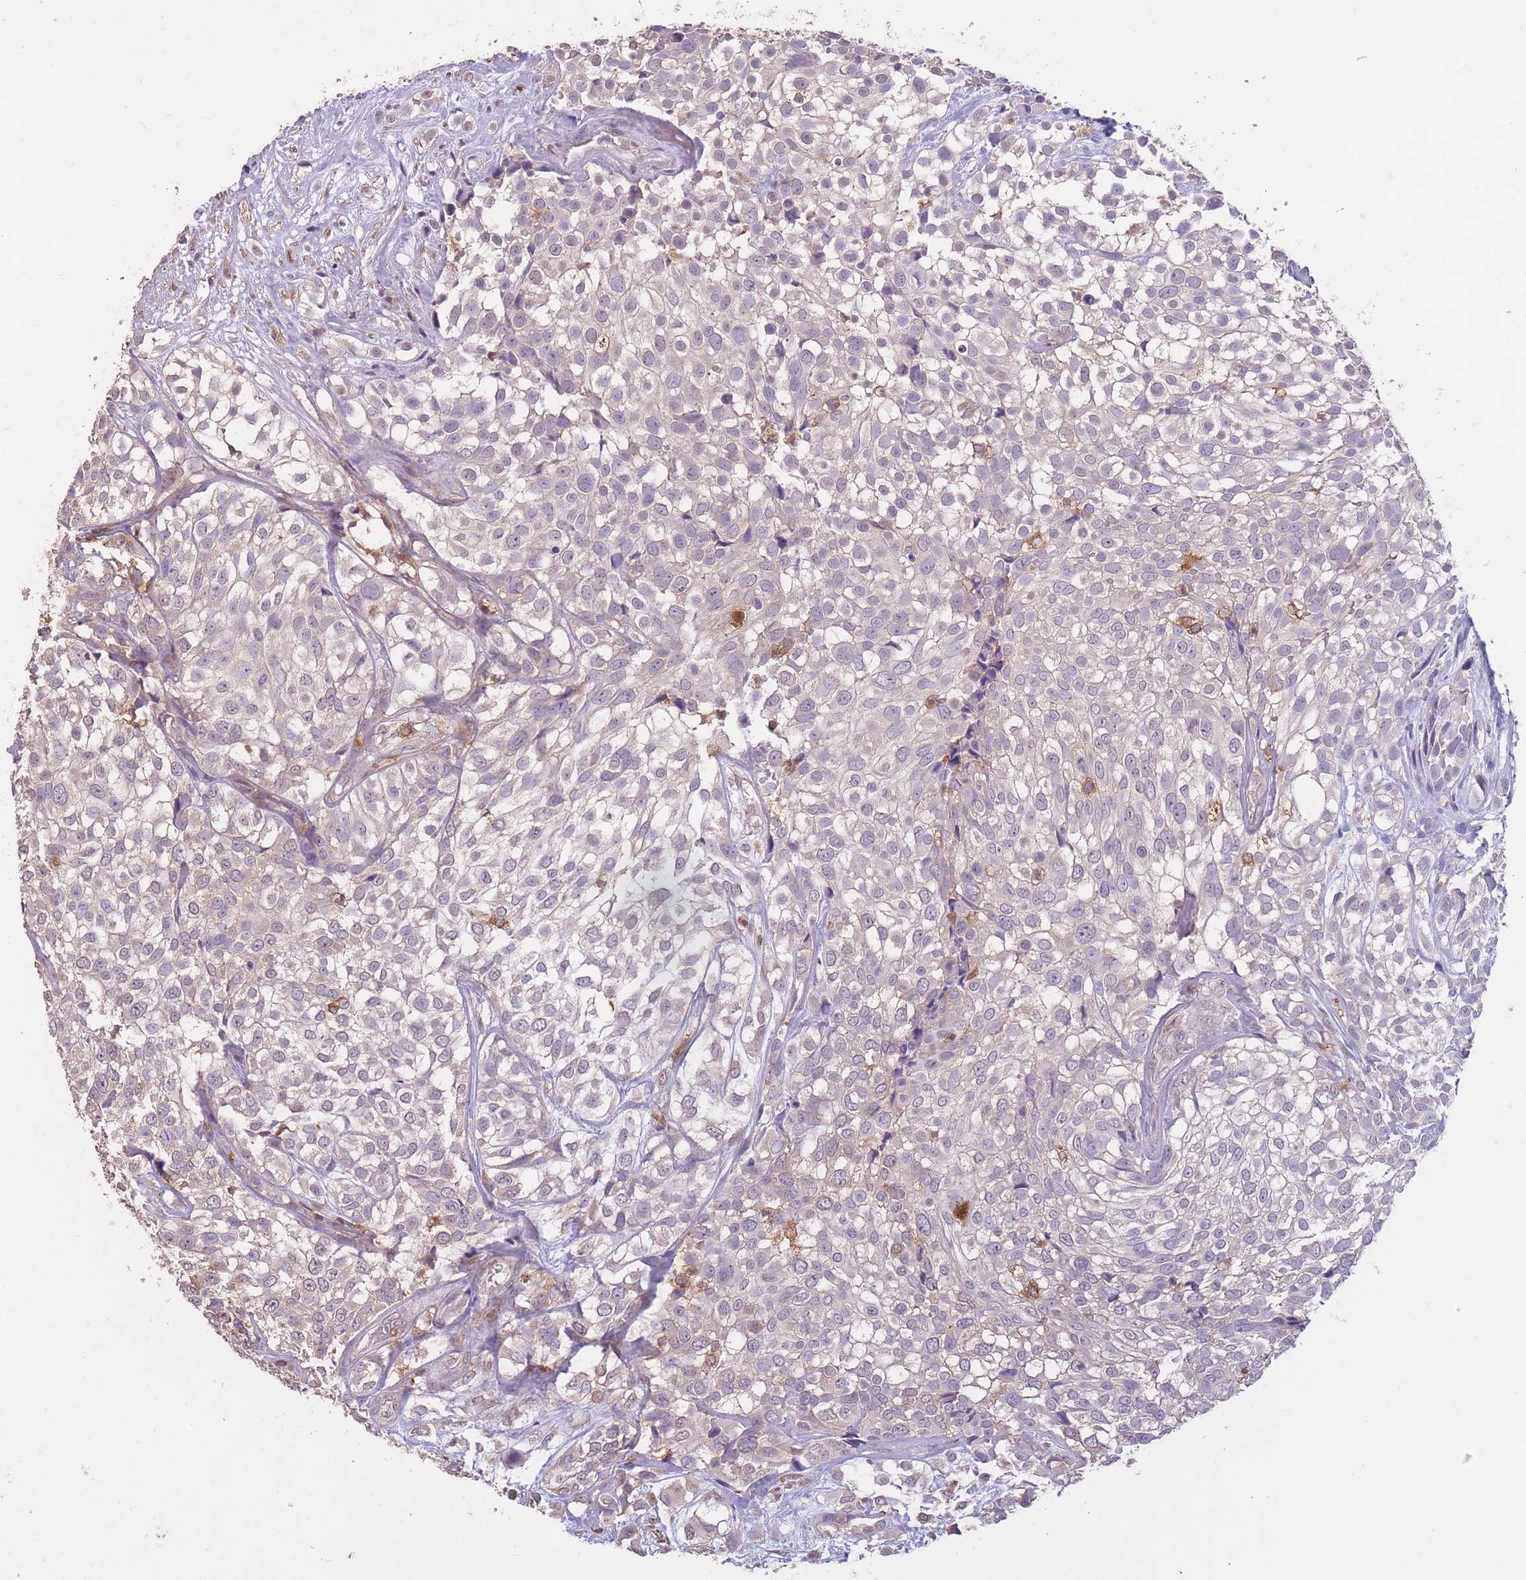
{"staining": {"intensity": "negative", "quantity": "none", "location": "none"}, "tissue": "urothelial cancer", "cell_type": "Tumor cells", "image_type": "cancer", "snomed": [{"axis": "morphology", "description": "Urothelial carcinoma, High grade"}, {"axis": "topography", "description": "Urinary bladder"}], "caption": "This is a histopathology image of immunohistochemistry staining of urothelial cancer, which shows no staining in tumor cells.", "gene": "GMIP", "patient": {"sex": "male", "age": 56}}